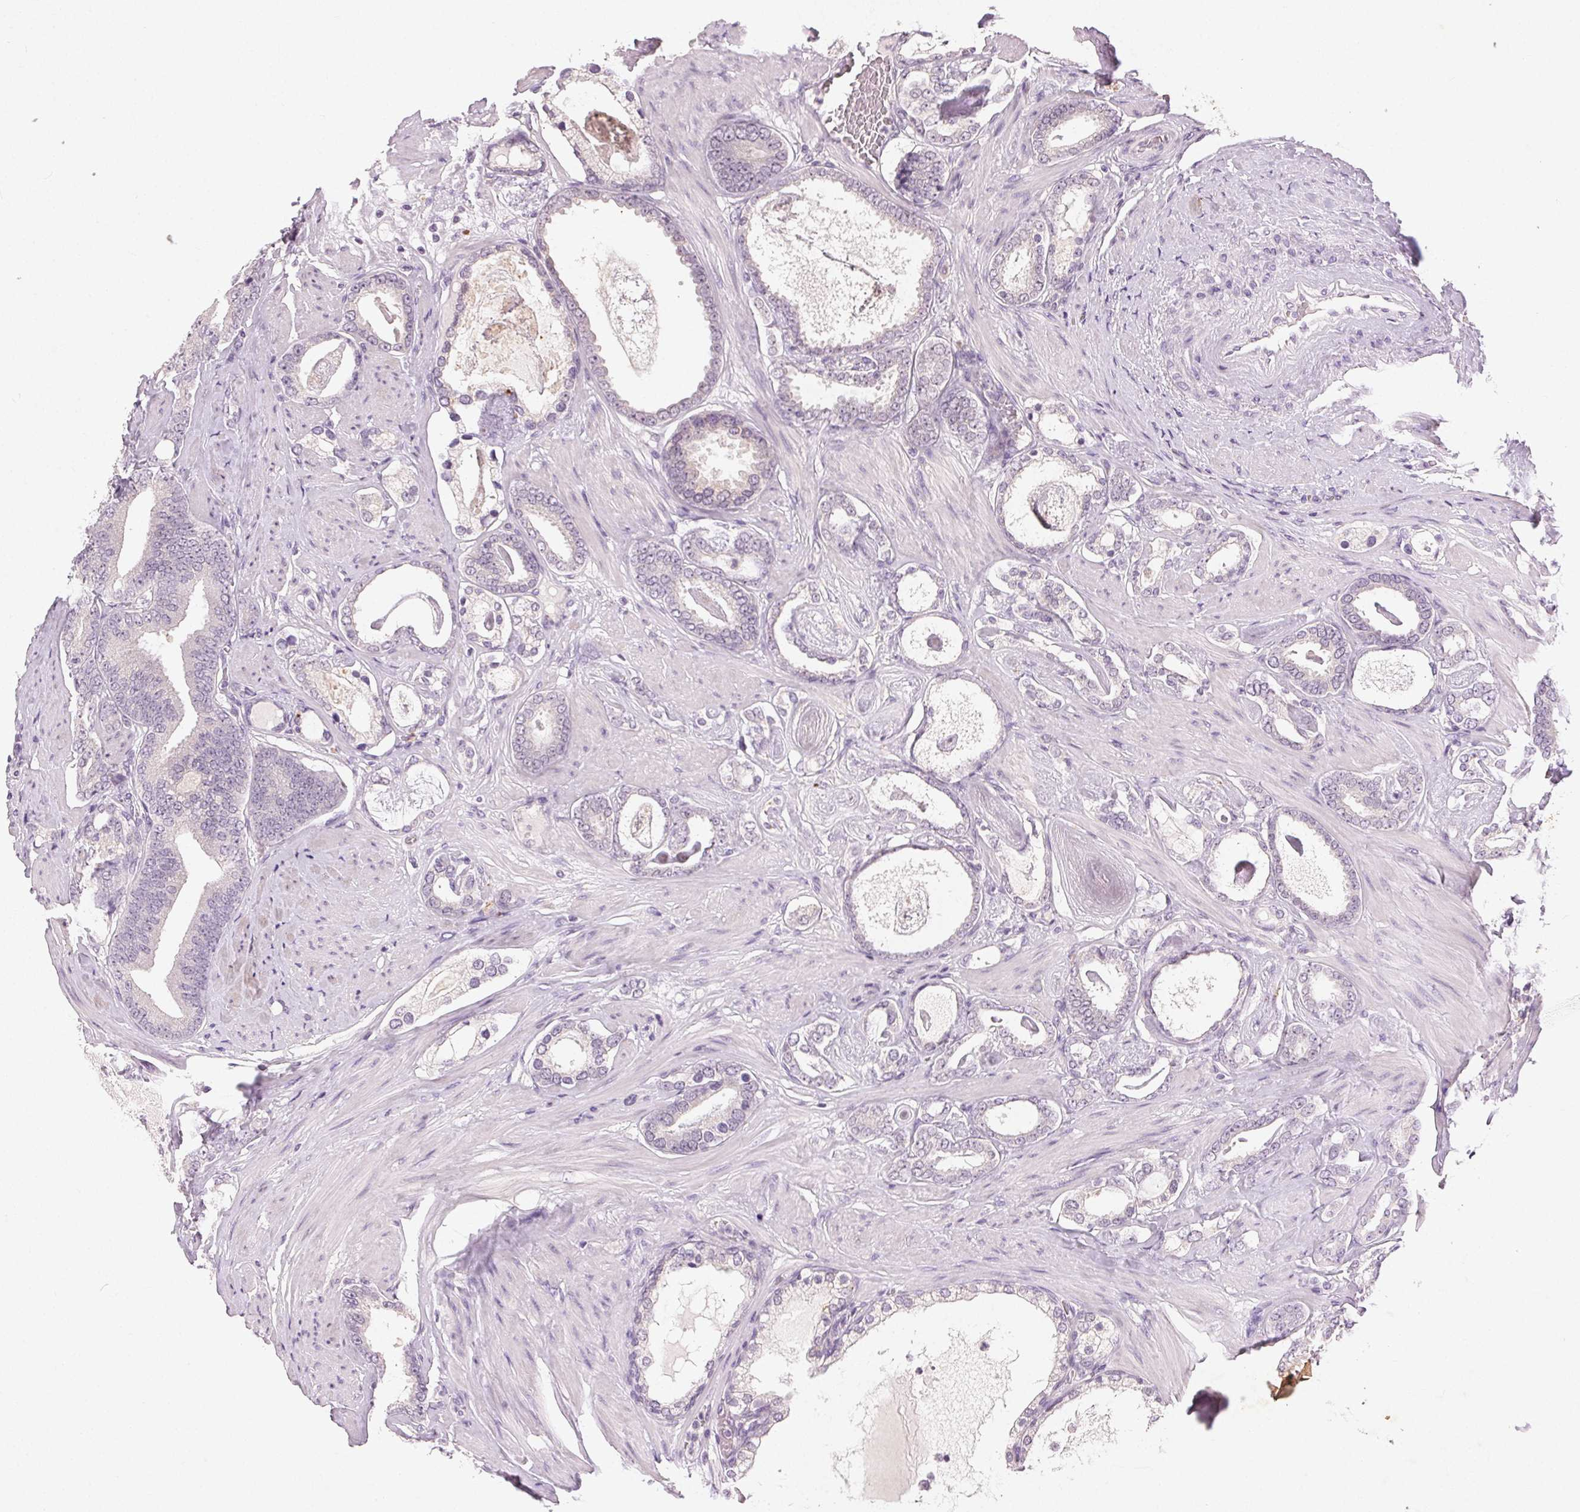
{"staining": {"intensity": "negative", "quantity": "none", "location": "none"}, "tissue": "prostate cancer", "cell_type": "Tumor cells", "image_type": "cancer", "snomed": [{"axis": "morphology", "description": "Adenocarcinoma, High grade"}, {"axis": "topography", "description": "Prostate"}], "caption": "DAB immunohistochemical staining of human prostate high-grade adenocarcinoma exhibits no significant expression in tumor cells. (Stains: DAB (3,3'-diaminobenzidine) immunohistochemistry (IHC) with hematoxylin counter stain, Microscopy: brightfield microscopy at high magnification).", "gene": "CLTRN", "patient": {"sex": "male", "age": 63}}